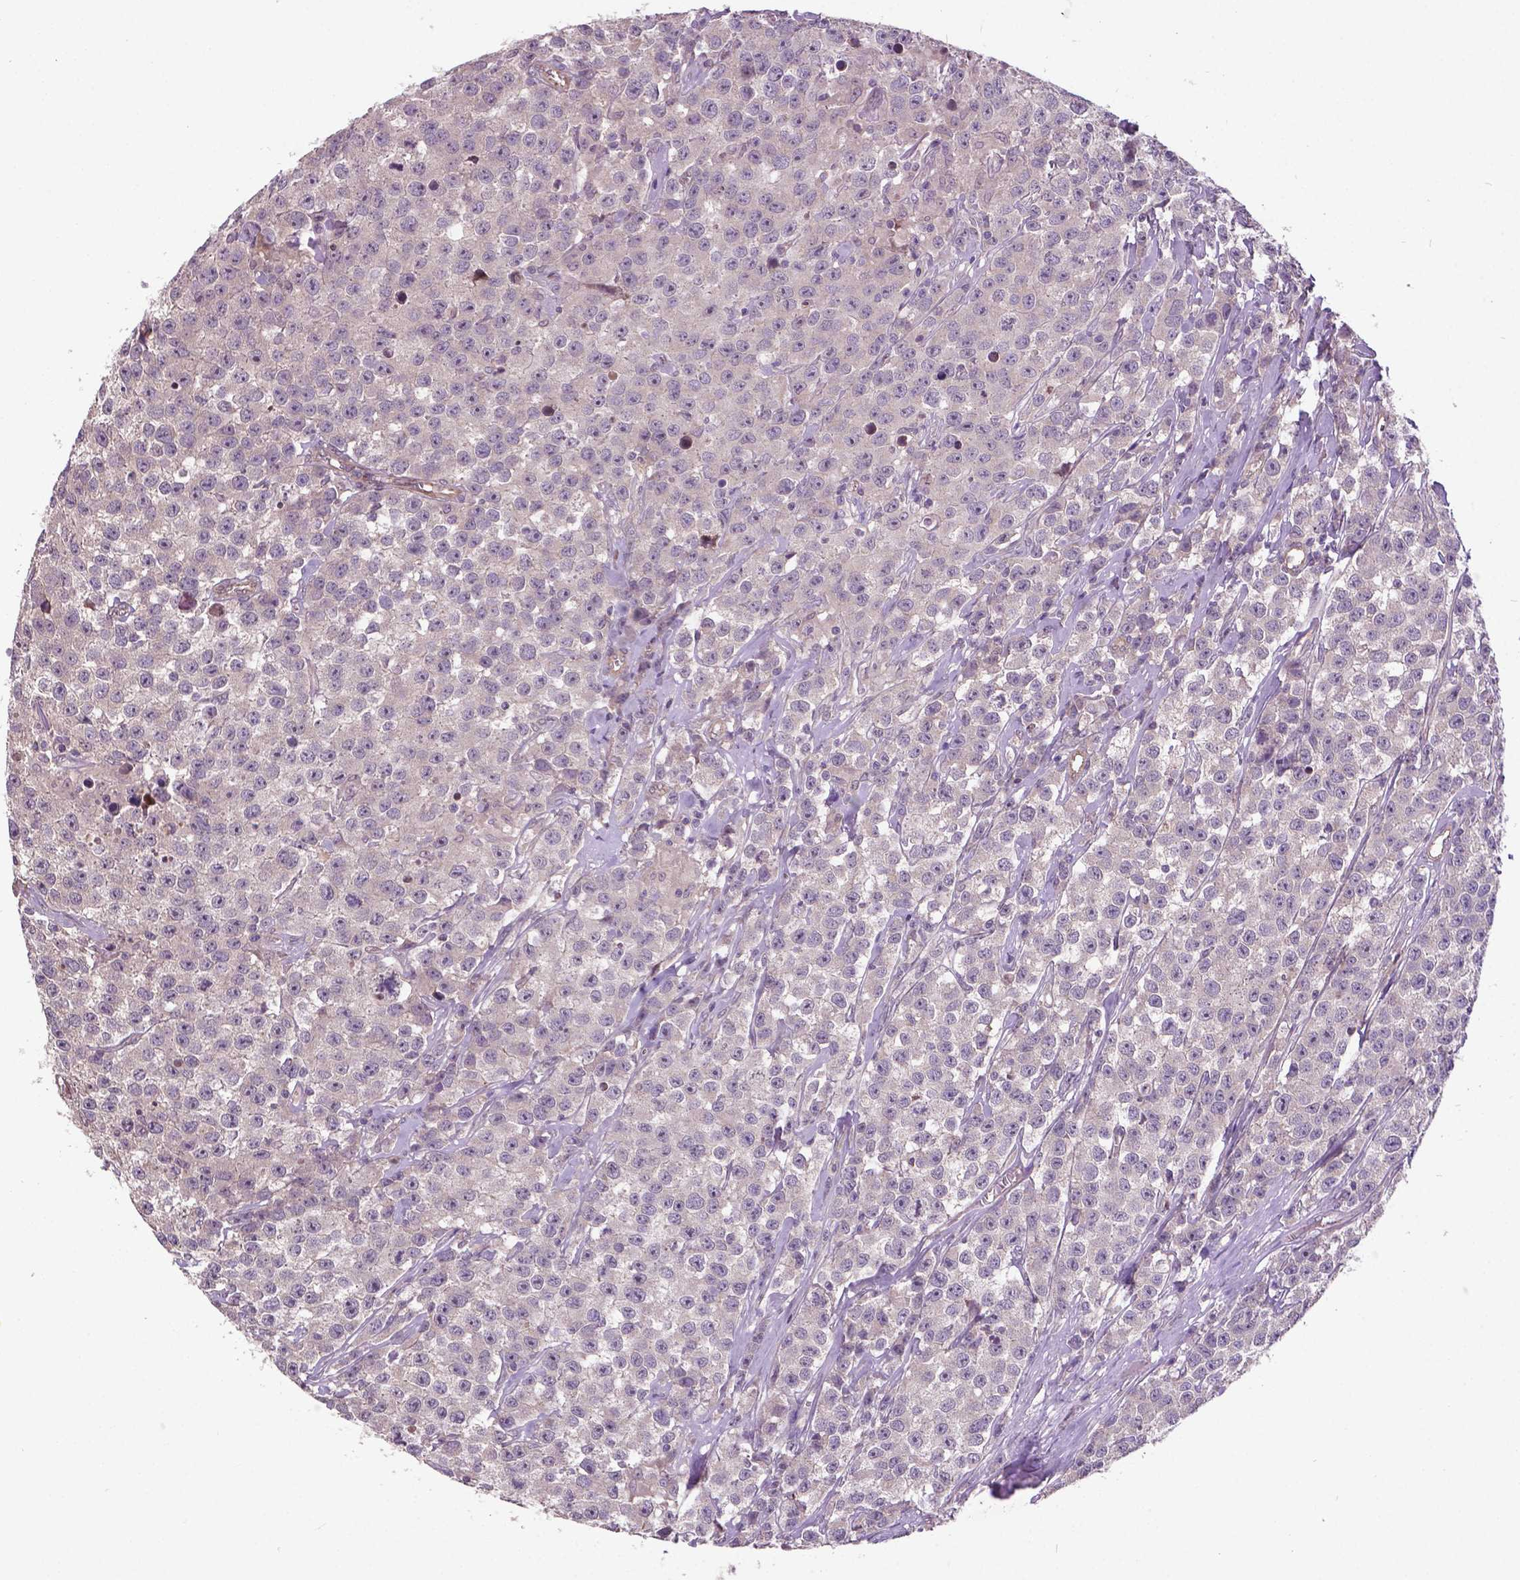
{"staining": {"intensity": "negative", "quantity": "none", "location": "none"}, "tissue": "testis cancer", "cell_type": "Tumor cells", "image_type": "cancer", "snomed": [{"axis": "morphology", "description": "Seminoma, NOS"}, {"axis": "topography", "description": "Testis"}], "caption": "IHC histopathology image of neoplastic tissue: testis seminoma stained with DAB demonstrates no significant protein positivity in tumor cells. (Immunohistochemistry, brightfield microscopy, high magnification).", "gene": "AP1S3", "patient": {"sex": "male", "age": 59}}